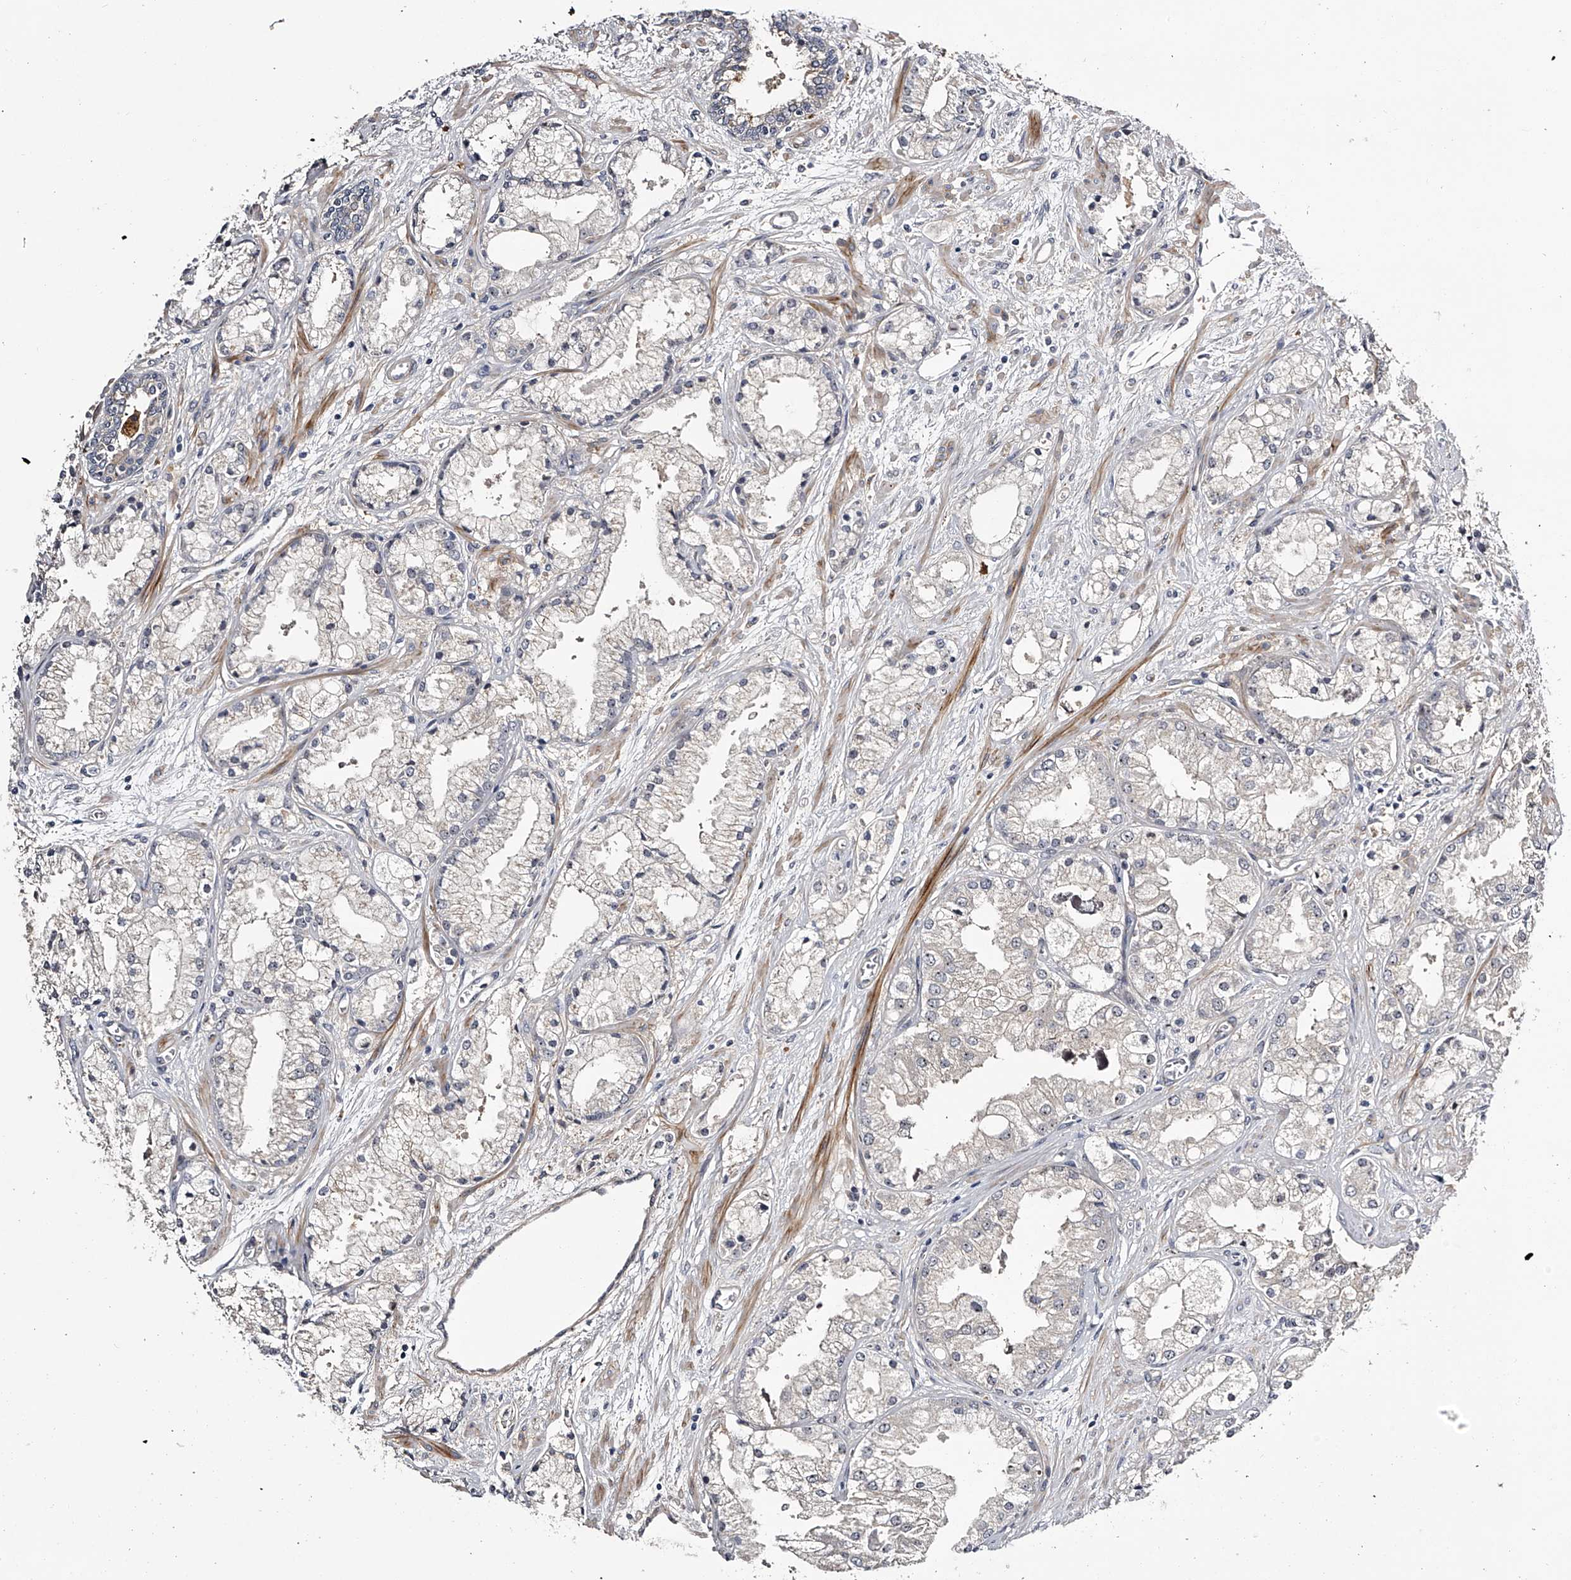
{"staining": {"intensity": "negative", "quantity": "none", "location": "none"}, "tissue": "prostate cancer", "cell_type": "Tumor cells", "image_type": "cancer", "snomed": [{"axis": "morphology", "description": "Adenocarcinoma, High grade"}, {"axis": "topography", "description": "Prostate"}], "caption": "Immunohistochemistry (IHC) photomicrograph of neoplastic tissue: prostate adenocarcinoma (high-grade) stained with DAB exhibits no significant protein expression in tumor cells.", "gene": "MDN1", "patient": {"sex": "male", "age": 50}}